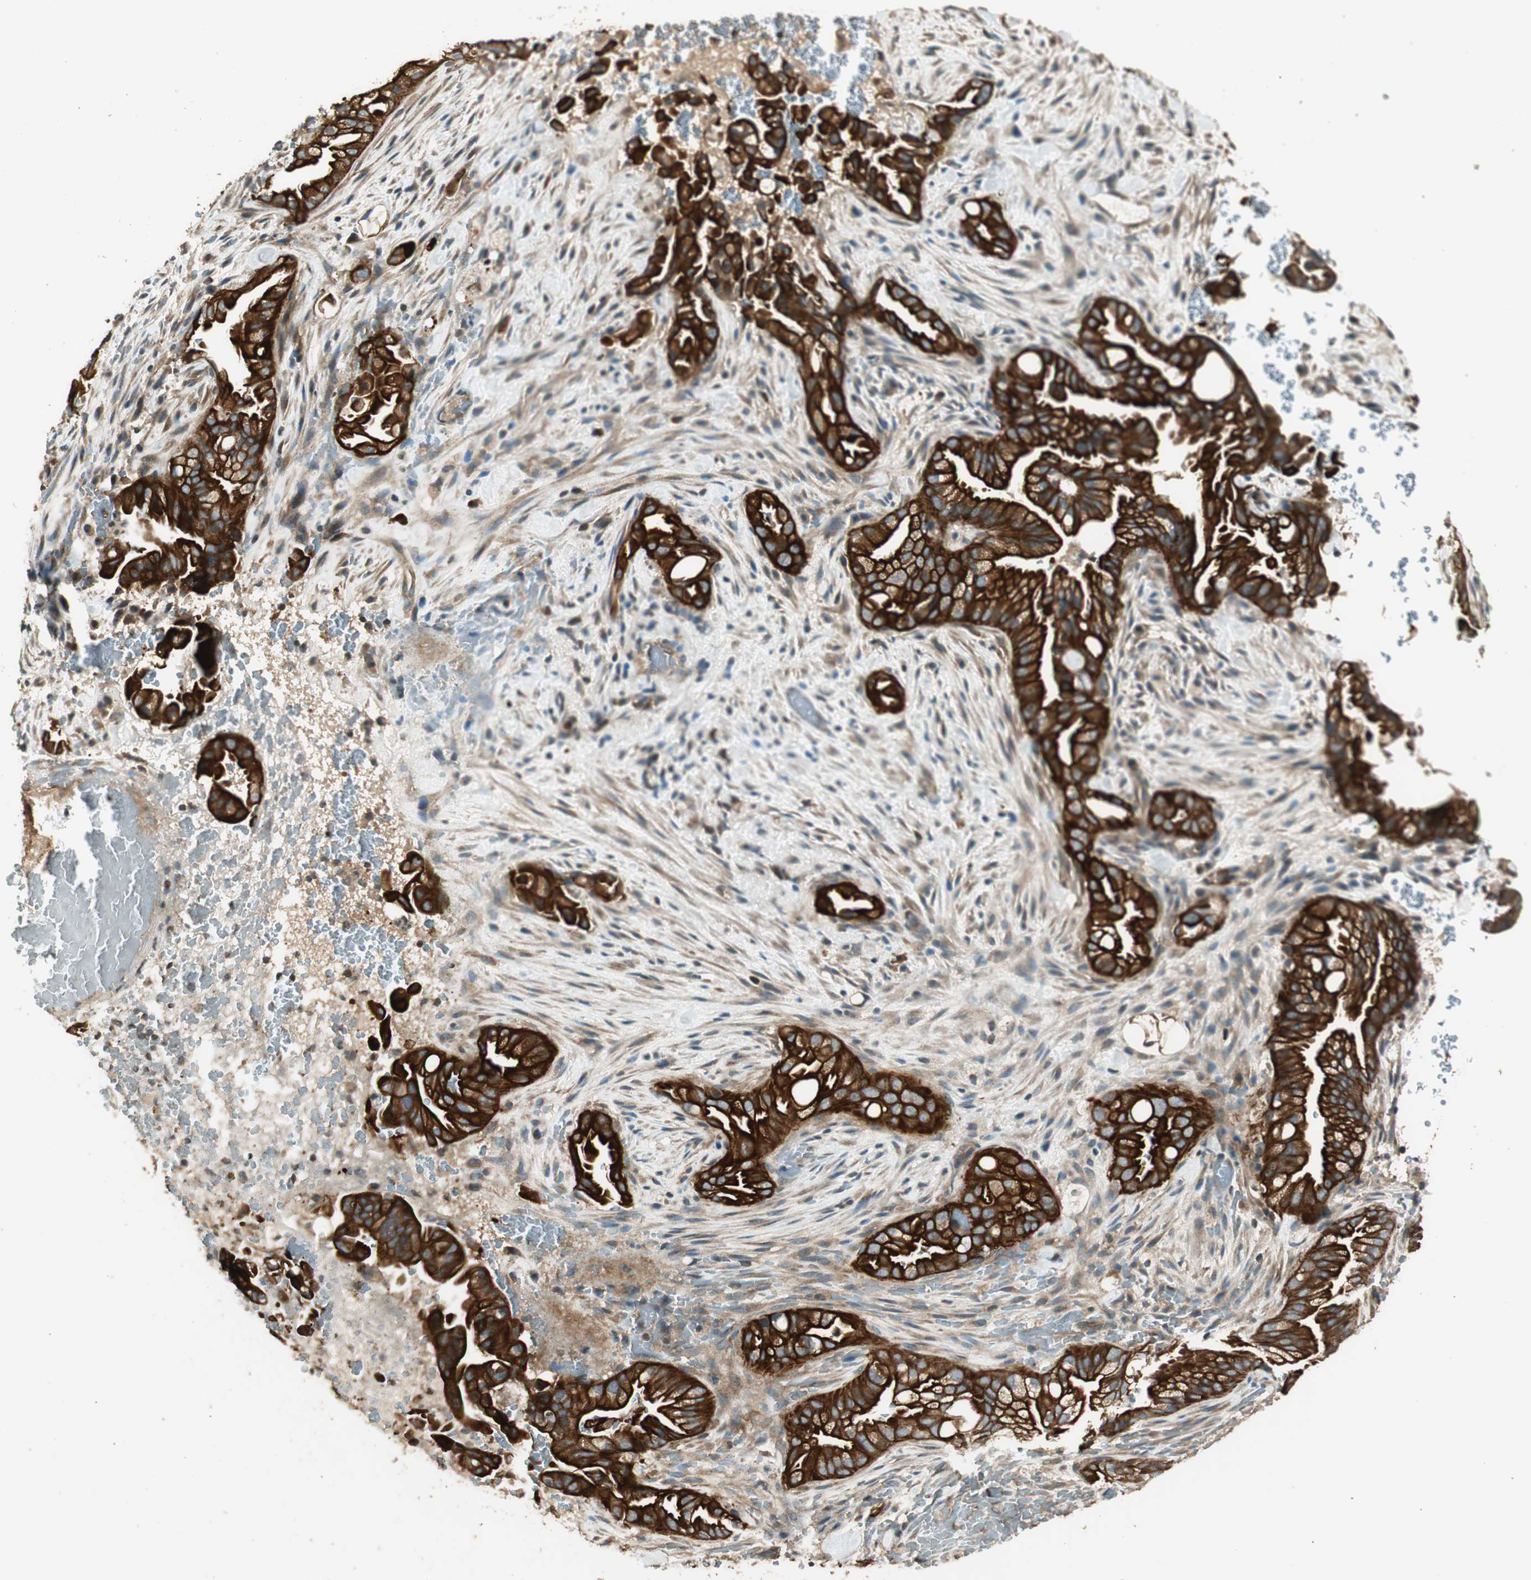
{"staining": {"intensity": "strong", "quantity": ">75%", "location": "cytoplasmic/membranous"}, "tissue": "liver cancer", "cell_type": "Tumor cells", "image_type": "cancer", "snomed": [{"axis": "morphology", "description": "Cholangiocarcinoma"}, {"axis": "topography", "description": "Liver"}], "caption": "DAB immunohistochemical staining of human liver cancer (cholangiocarcinoma) reveals strong cytoplasmic/membranous protein staining in about >75% of tumor cells. (Stains: DAB in brown, nuclei in blue, Microscopy: brightfield microscopy at high magnification).", "gene": "PFDN5", "patient": {"sex": "female", "age": 68}}